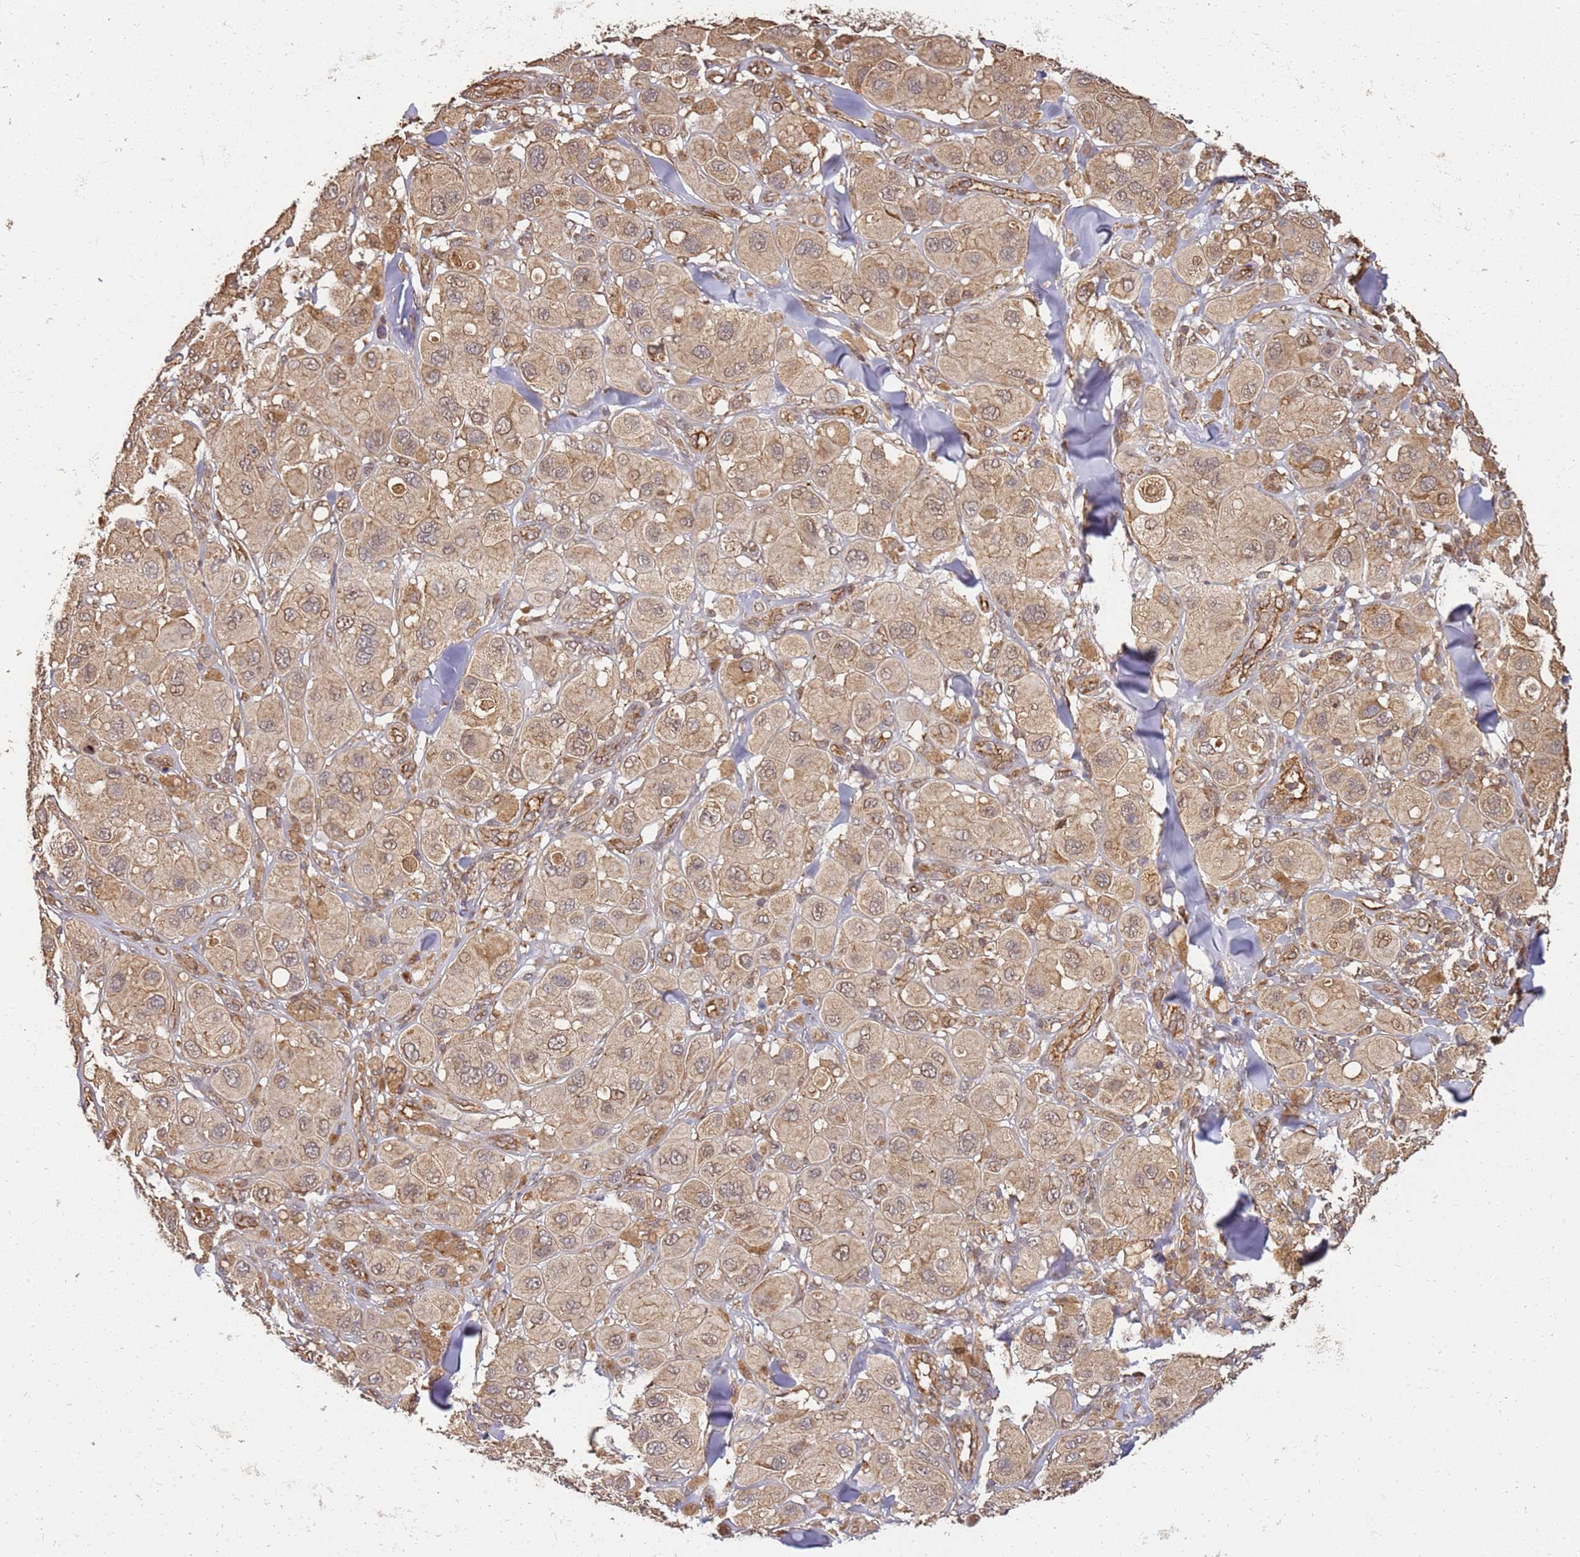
{"staining": {"intensity": "moderate", "quantity": ">75%", "location": "cytoplasmic/membranous,nuclear"}, "tissue": "melanoma", "cell_type": "Tumor cells", "image_type": "cancer", "snomed": [{"axis": "morphology", "description": "Malignant melanoma, Metastatic site"}, {"axis": "topography", "description": "Skin"}], "caption": "There is medium levels of moderate cytoplasmic/membranous and nuclear staining in tumor cells of melanoma, as demonstrated by immunohistochemical staining (brown color).", "gene": "ST18", "patient": {"sex": "male", "age": 41}}